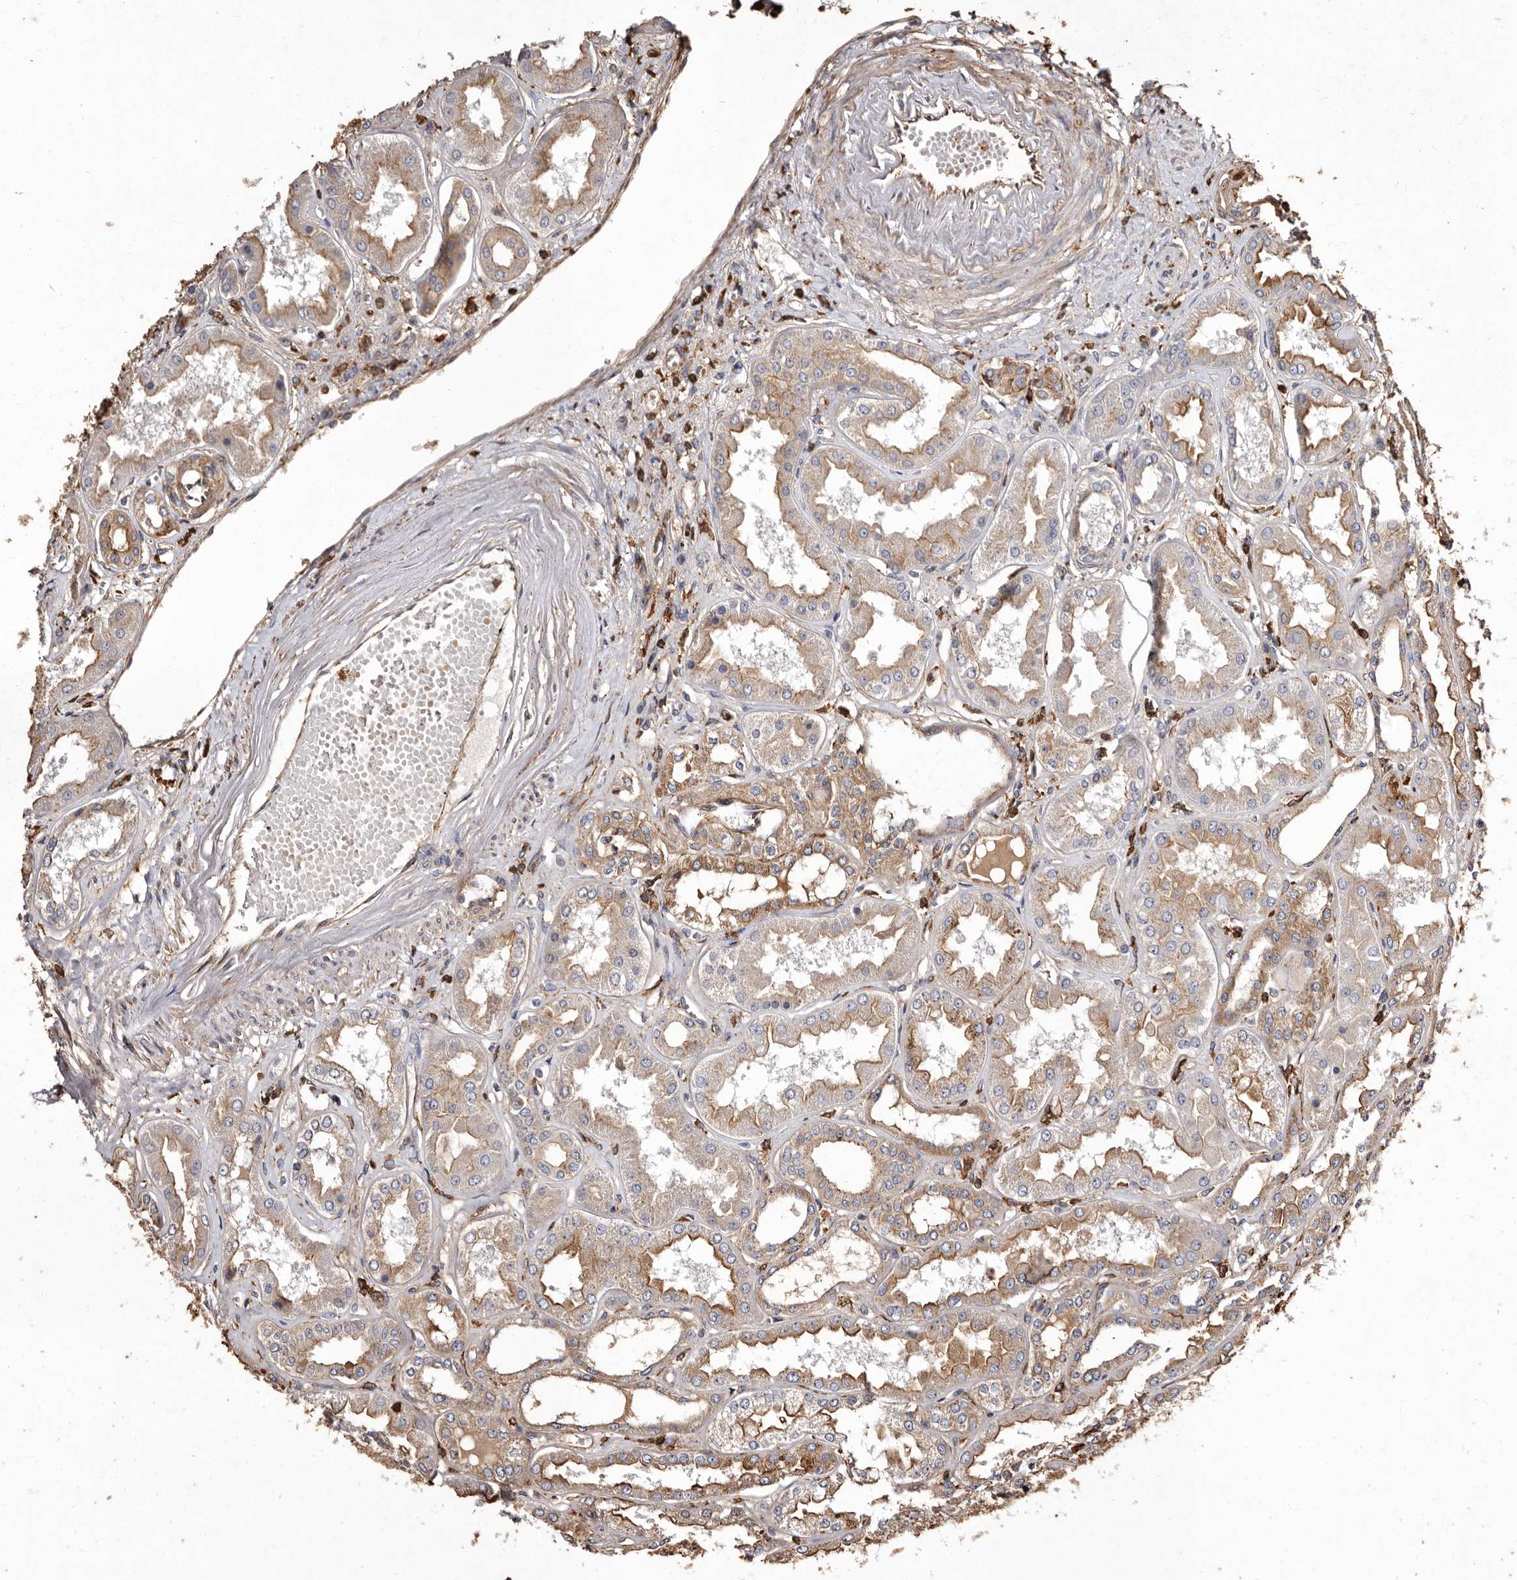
{"staining": {"intensity": "moderate", "quantity": ">75%", "location": "cytoplasmic/membranous"}, "tissue": "kidney", "cell_type": "Cells in glomeruli", "image_type": "normal", "snomed": [{"axis": "morphology", "description": "Normal tissue, NOS"}, {"axis": "topography", "description": "Kidney"}], "caption": "IHC micrograph of benign kidney: human kidney stained using IHC displays medium levels of moderate protein expression localized specifically in the cytoplasmic/membranous of cells in glomeruli, appearing as a cytoplasmic/membranous brown color.", "gene": "COQ8B", "patient": {"sex": "female", "age": 56}}